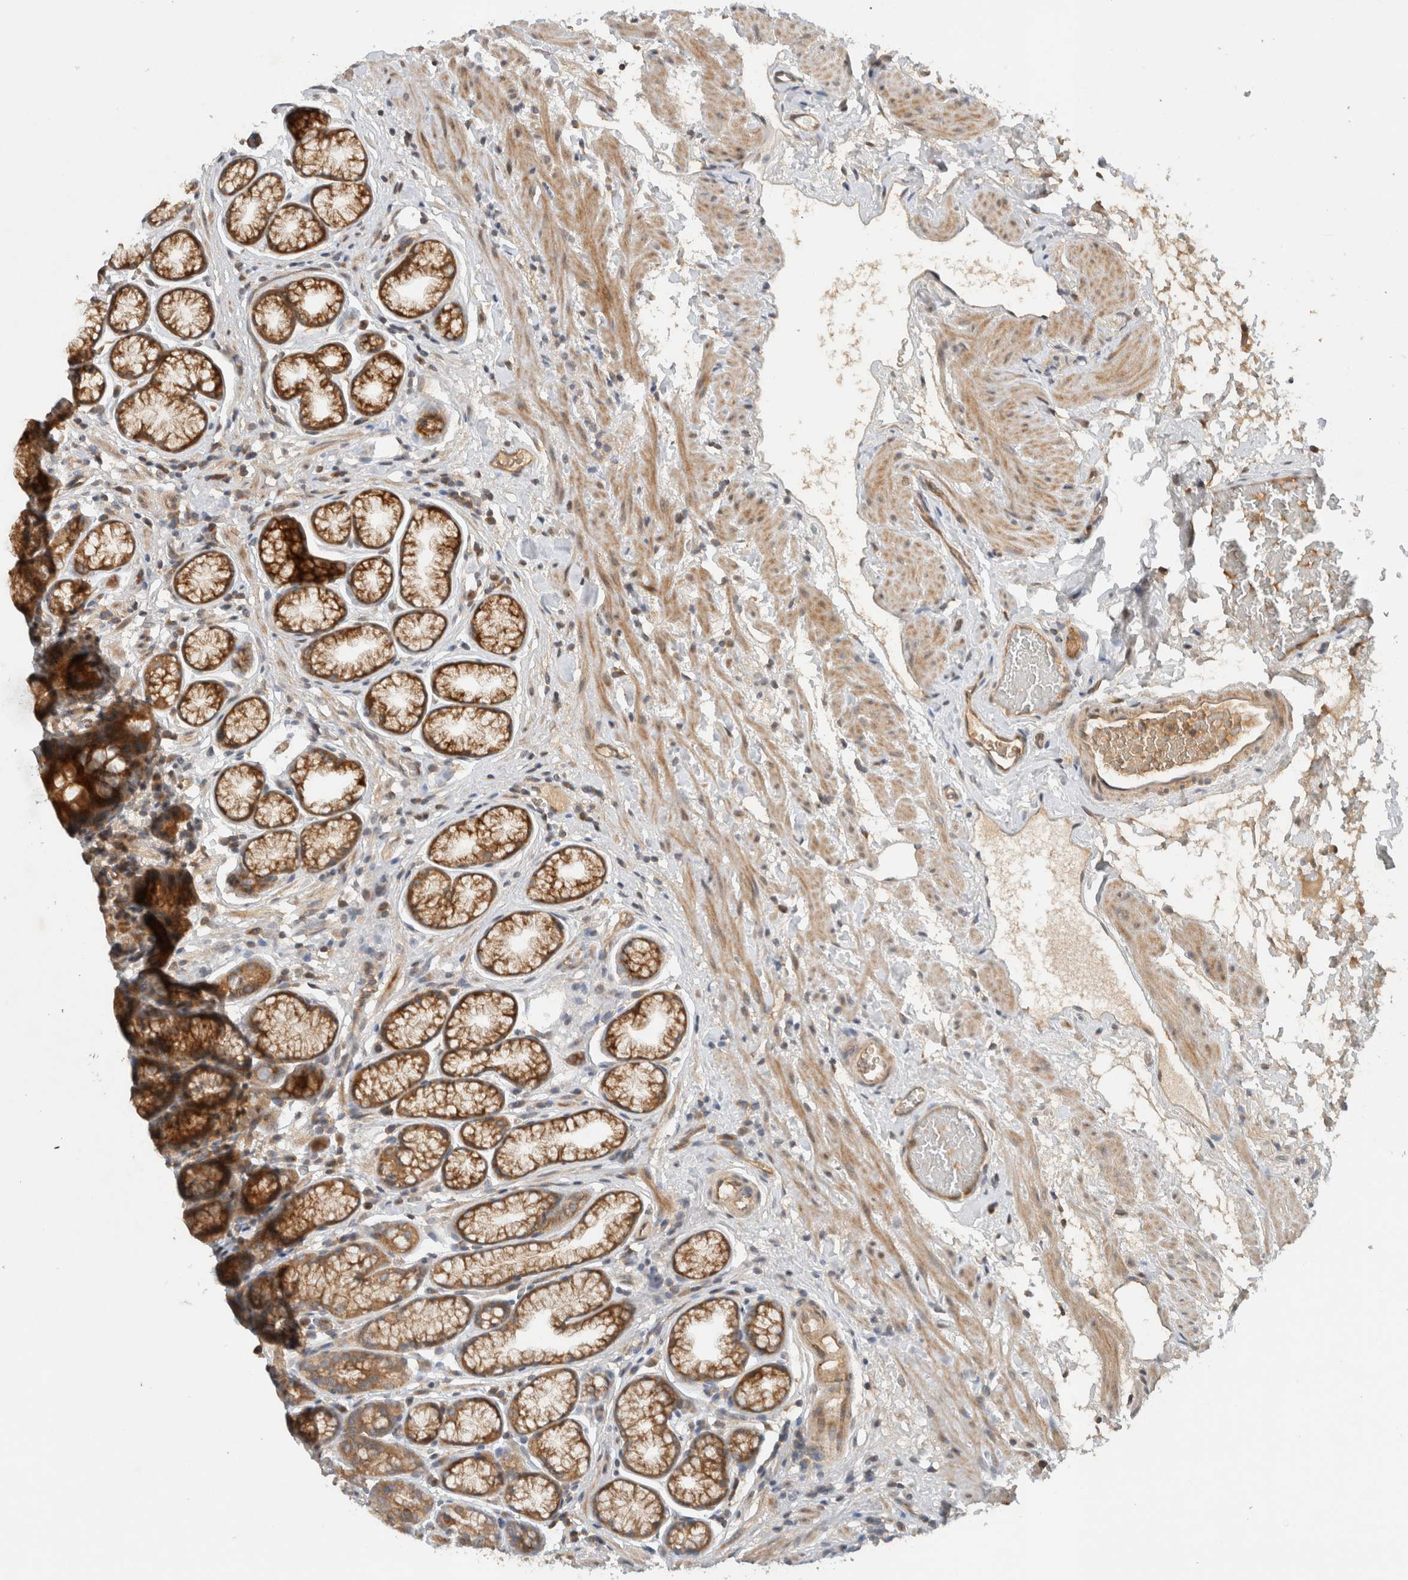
{"staining": {"intensity": "moderate", "quantity": ">75%", "location": "cytoplasmic/membranous"}, "tissue": "stomach", "cell_type": "Glandular cells", "image_type": "normal", "snomed": [{"axis": "morphology", "description": "Normal tissue, NOS"}, {"axis": "topography", "description": "Stomach"}], "caption": "This photomicrograph exhibits unremarkable stomach stained with IHC to label a protein in brown. The cytoplasmic/membranous of glandular cells show moderate positivity for the protein. Nuclei are counter-stained blue.", "gene": "ARMC9", "patient": {"sex": "male", "age": 42}}